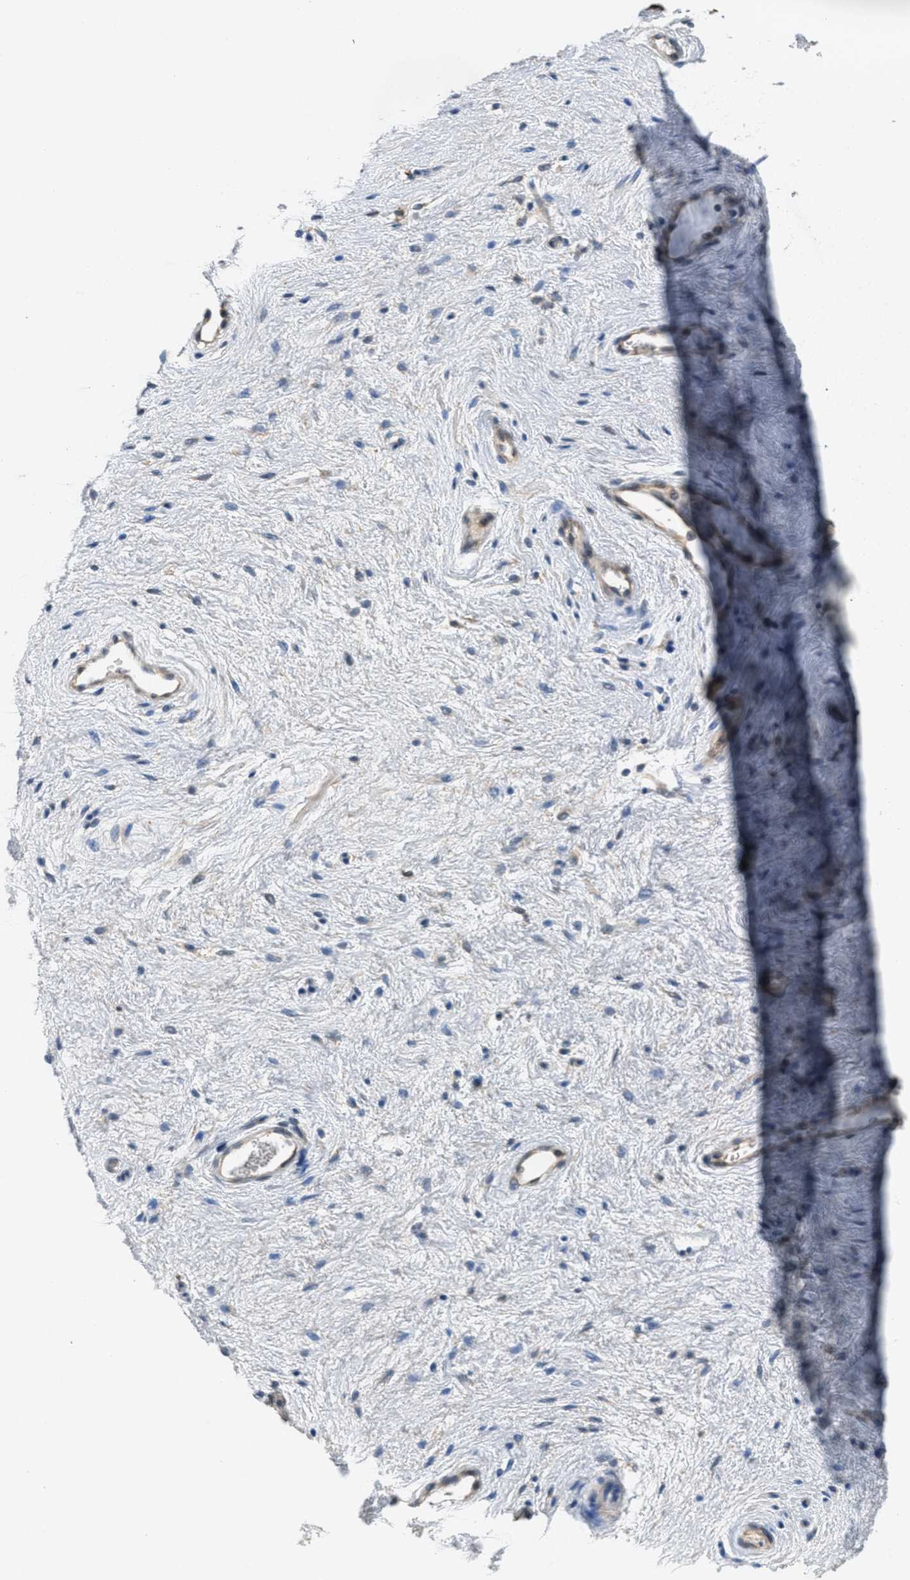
{"staining": {"intensity": "weak", "quantity": ">75%", "location": "cytoplasmic/membranous"}, "tissue": "vagina", "cell_type": "Squamous epithelial cells", "image_type": "normal", "snomed": [{"axis": "morphology", "description": "Normal tissue, NOS"}, {"axis": "topography", "description": "Vagina"}], "caption": "DAB immunohistochemical staining of benign vagina reveals weak cytoplasmic/membranous protein expression in about >75% of squamous epithelial cells. Ihc stains the protein of interest in brown and the nuclei are stained blue.", "gene": "SIGMAR1", "patient": {"sex": "female", "age": 44}}